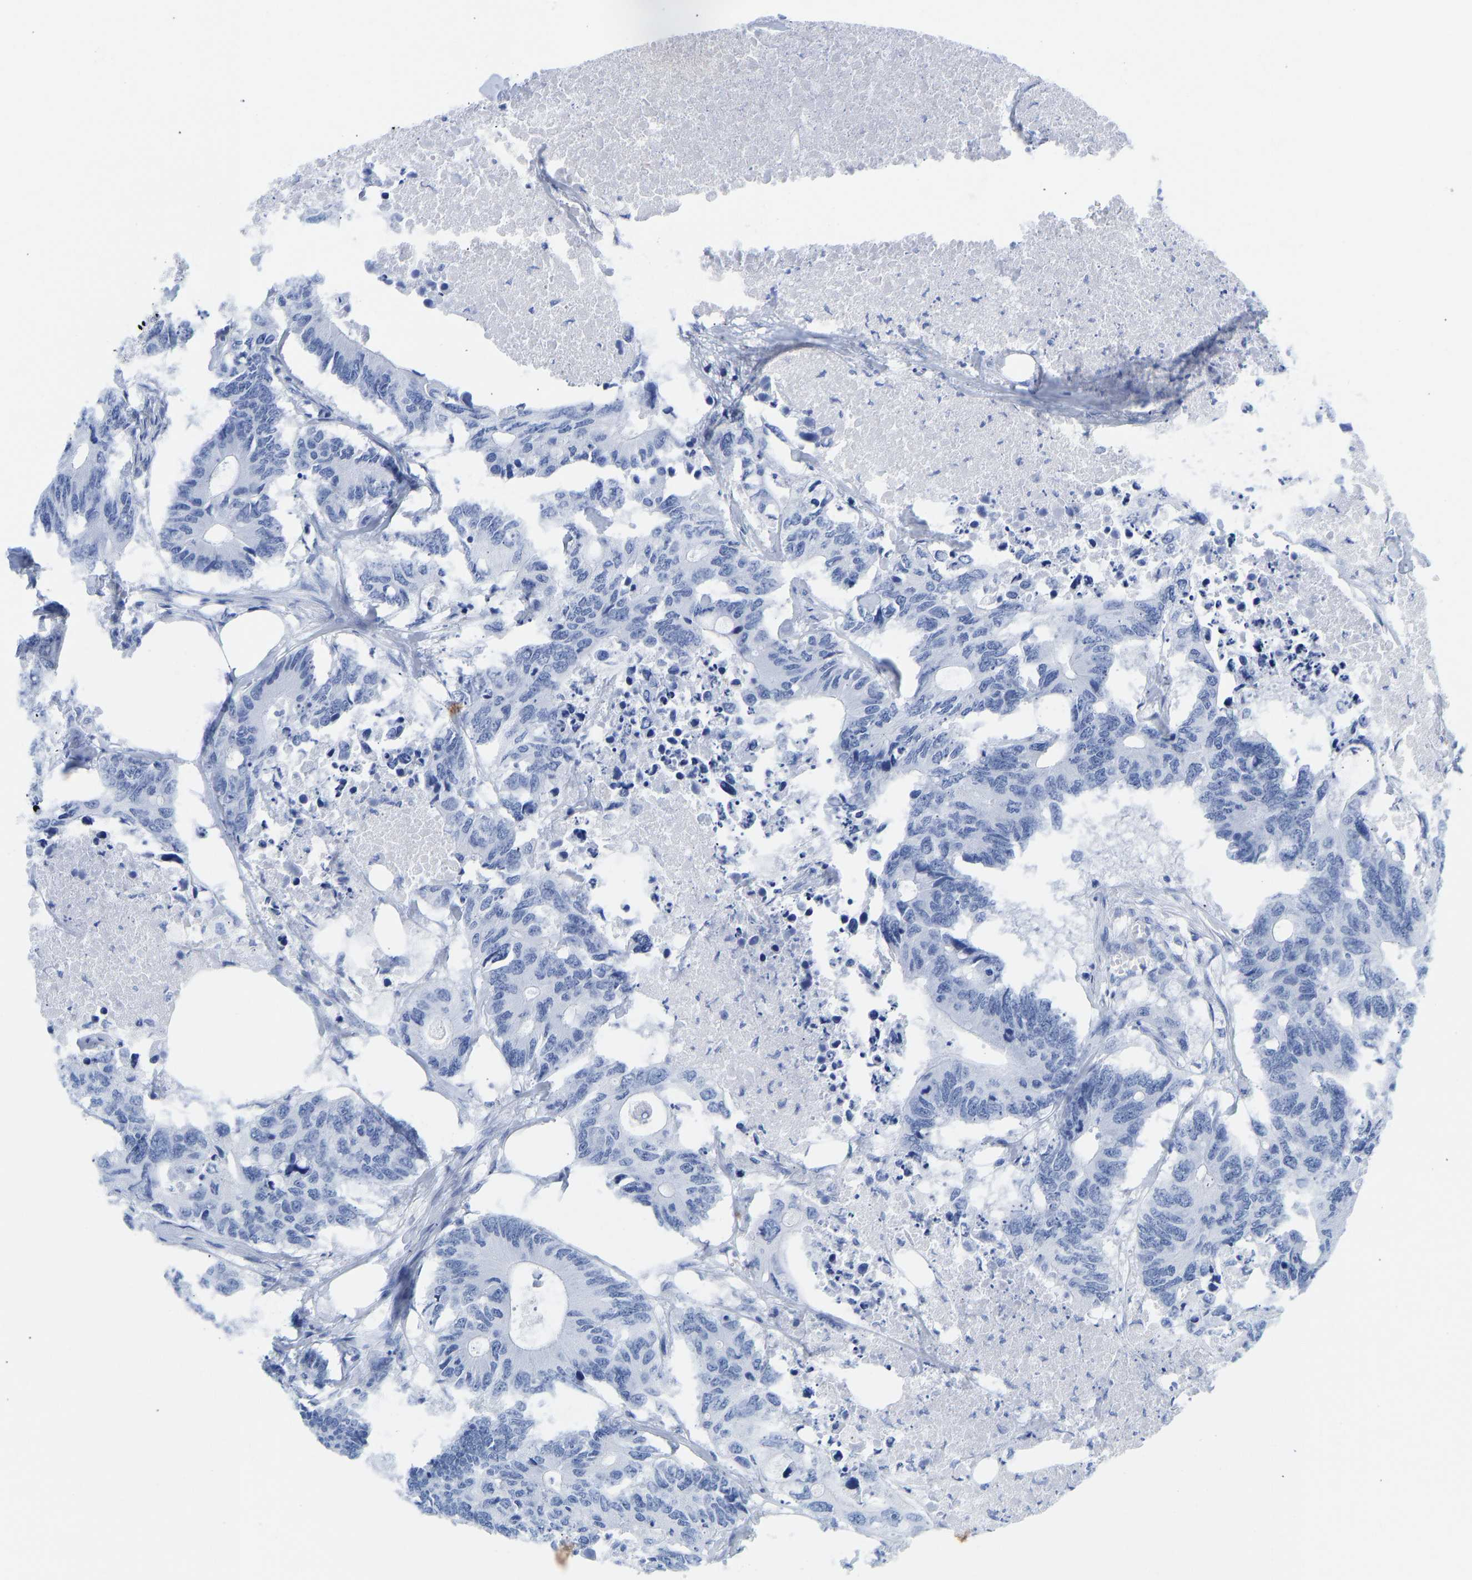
{"staining": {"intensity": "negative", "quantity": "none", "location": "none"}, "tissue": "colorectal cancer", "cell_type": "Tumor cells", "image_type": "cancer", "snomed": [{"axis": "morphology", "description": "Adenocarcinoma, NOS"}, {"axis": "topography", "description": "Colon"}], "caption": "Tumor cells show no significant positivity in colorectal adenocarcinoma. (DAB (3,3'-diaminobenzidine) immunohistochemistry (IHC) with hematoxylin counter stain).", "gene": "ELMO2", "patient": {"sex": "male", "age": 71}}